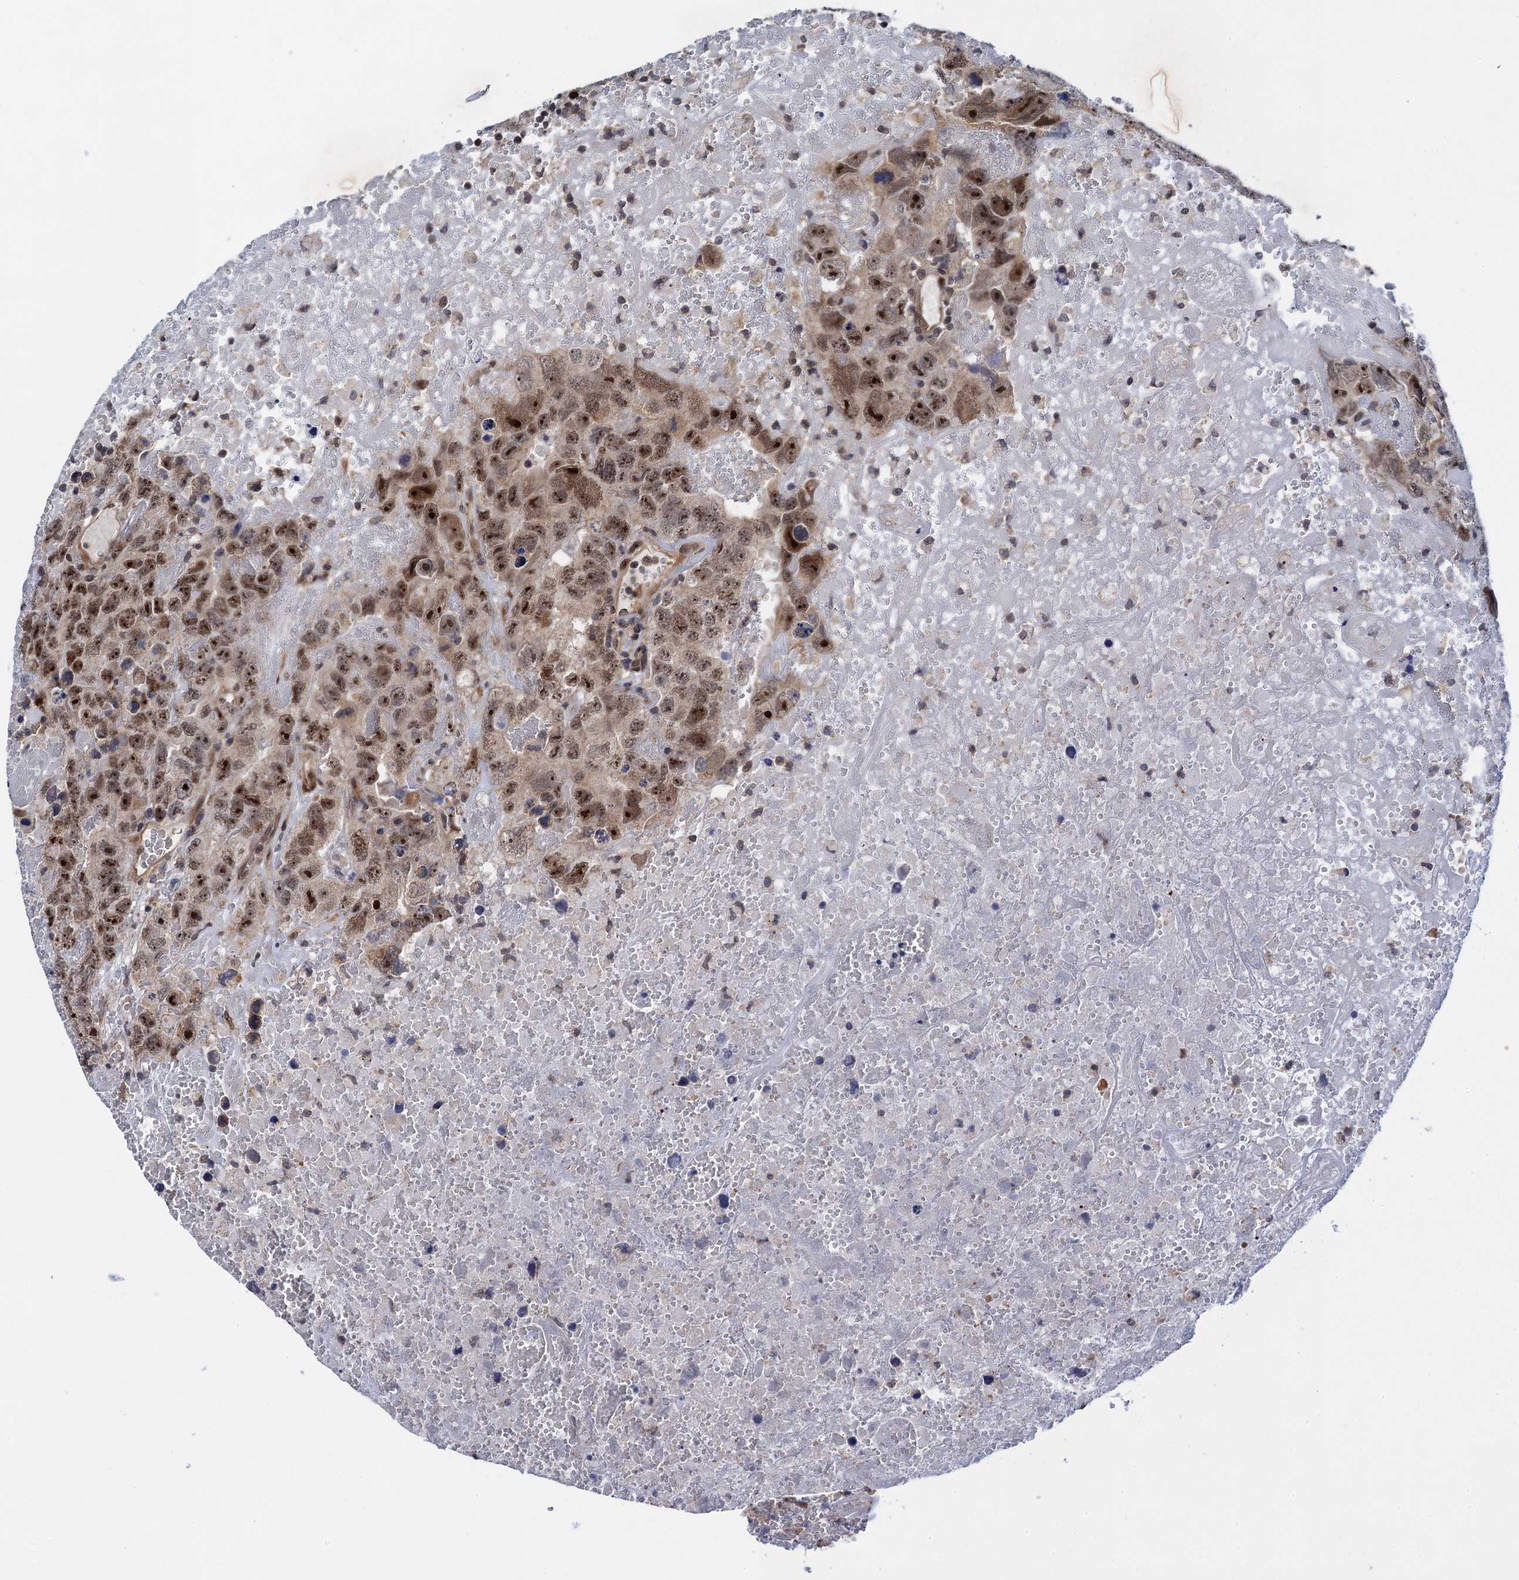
{"staining": {"intensity": "moderate", "quantity": ">75%", "location": "nuclear"}, "tissue": "testis cancer", "cell_type": "Tumor cells", "image_type": "cancer", "snomed": [{"axis": "morphology", "description": "Carcinoma, Embryonal, NOS"}, {"axis": "topography", "description": "Testis"}], "caption": "Protein expression analysis of testis cancer (embryonal carcinoma) shows moderate nuclear positivity in about >75% of tumor cells.", "gene": "ZAR1L", "patient": {"sex": "male", "age": 45}}